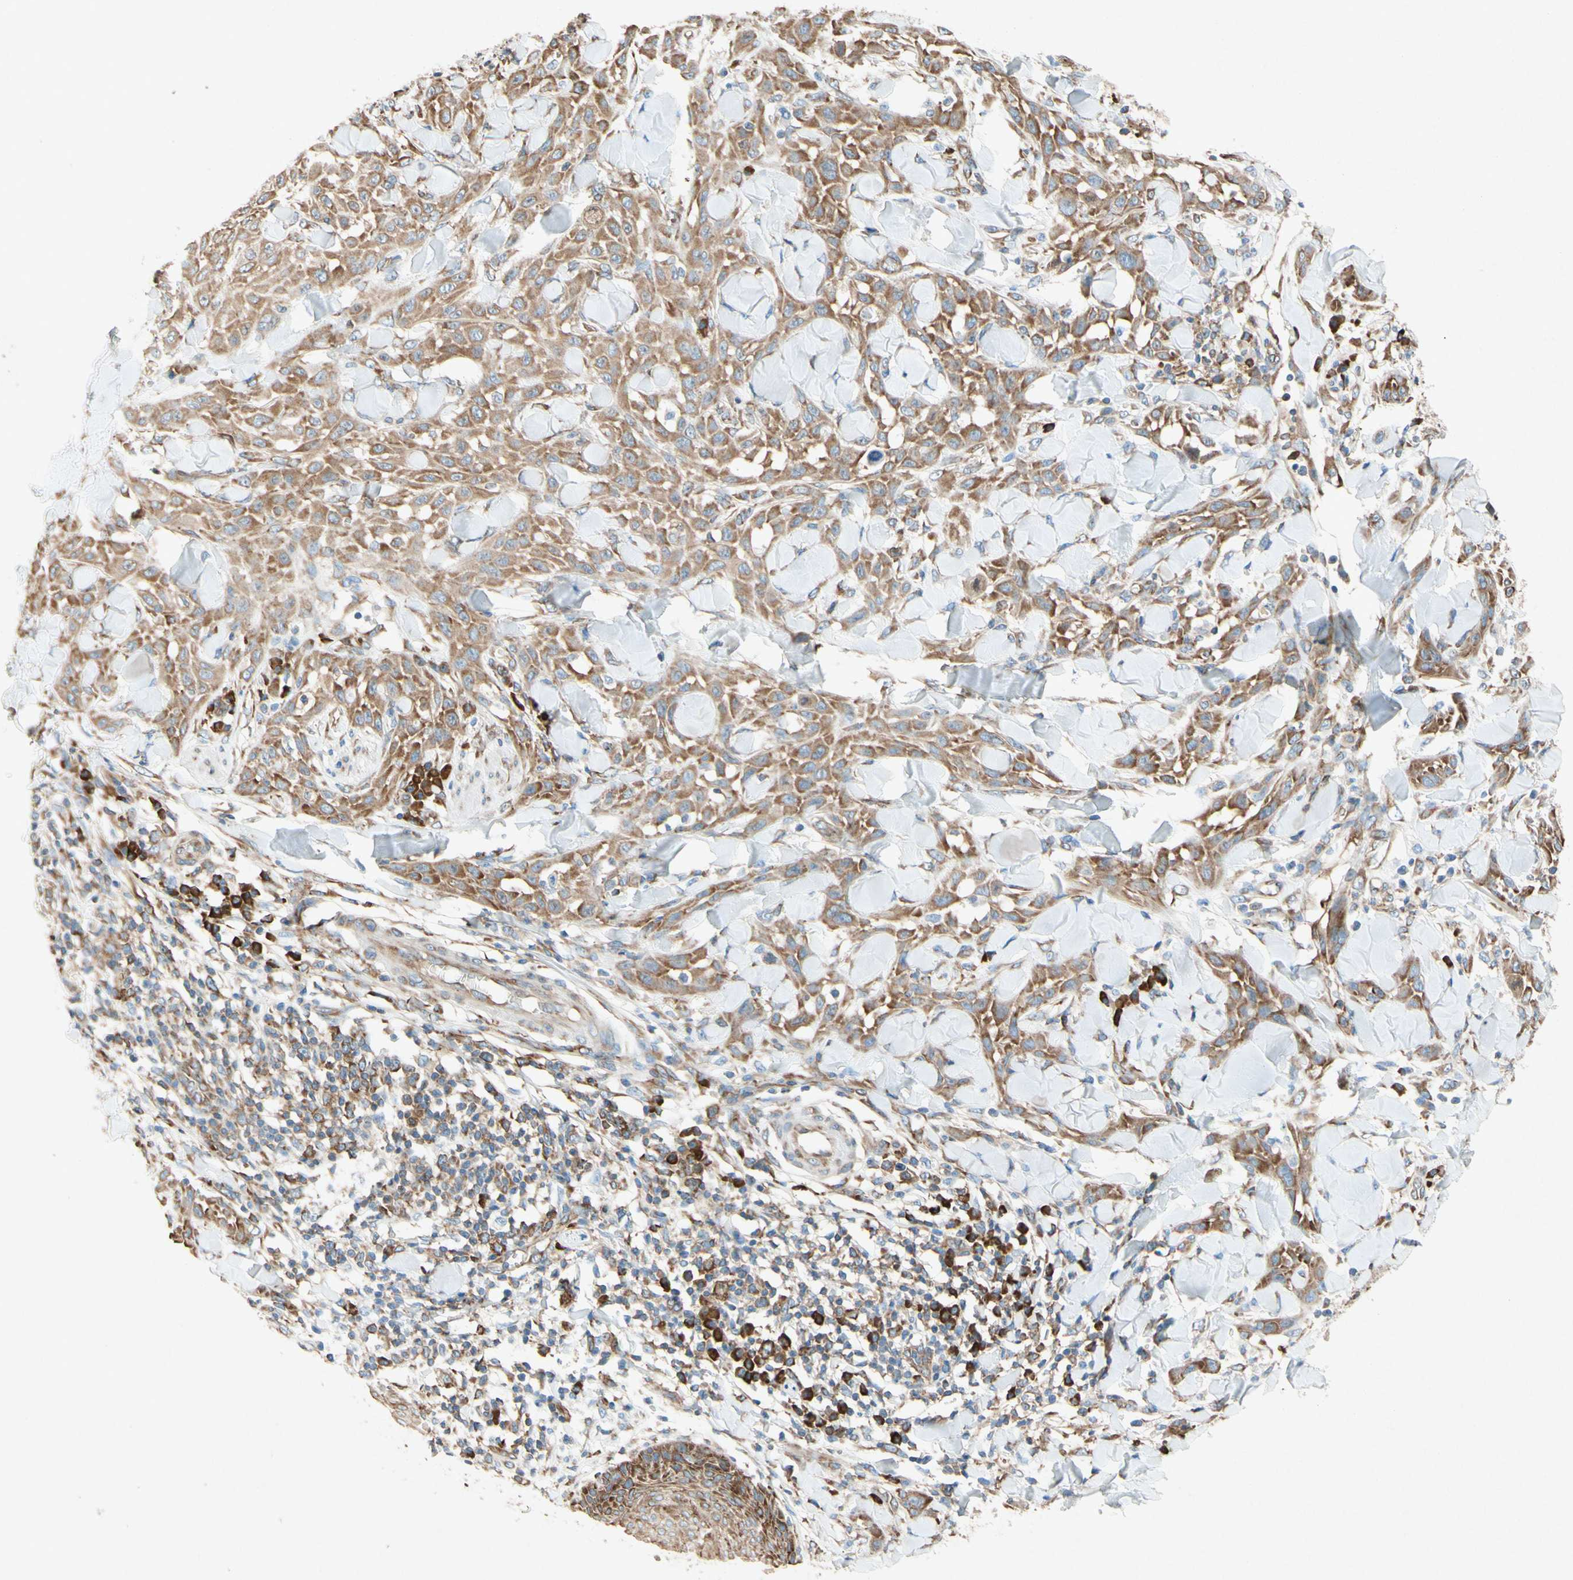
{"staining": {"intensity": "moderate", "quantity": ">75%", "location": "cytoplasmic/membranous"}, "tissue": "skin cancer", "cell_type": "Tumor cells", "image_type": "cancer", "snomed": [{"axis": "morphology", "description": "Squamous cell carcinoma, NOS"}, {"axis": "topography", "description": "Skin"}], "caption": "A photomicrograph of skin cancer stained for a protein displays moderate cytoplasmic/membranous brown staining in tumor cells. The protein of interest is shown in brown color, while the nuclei are stained blue.", "gene": "PABPC1", "patient": {"sex": "male", "age": 24}}